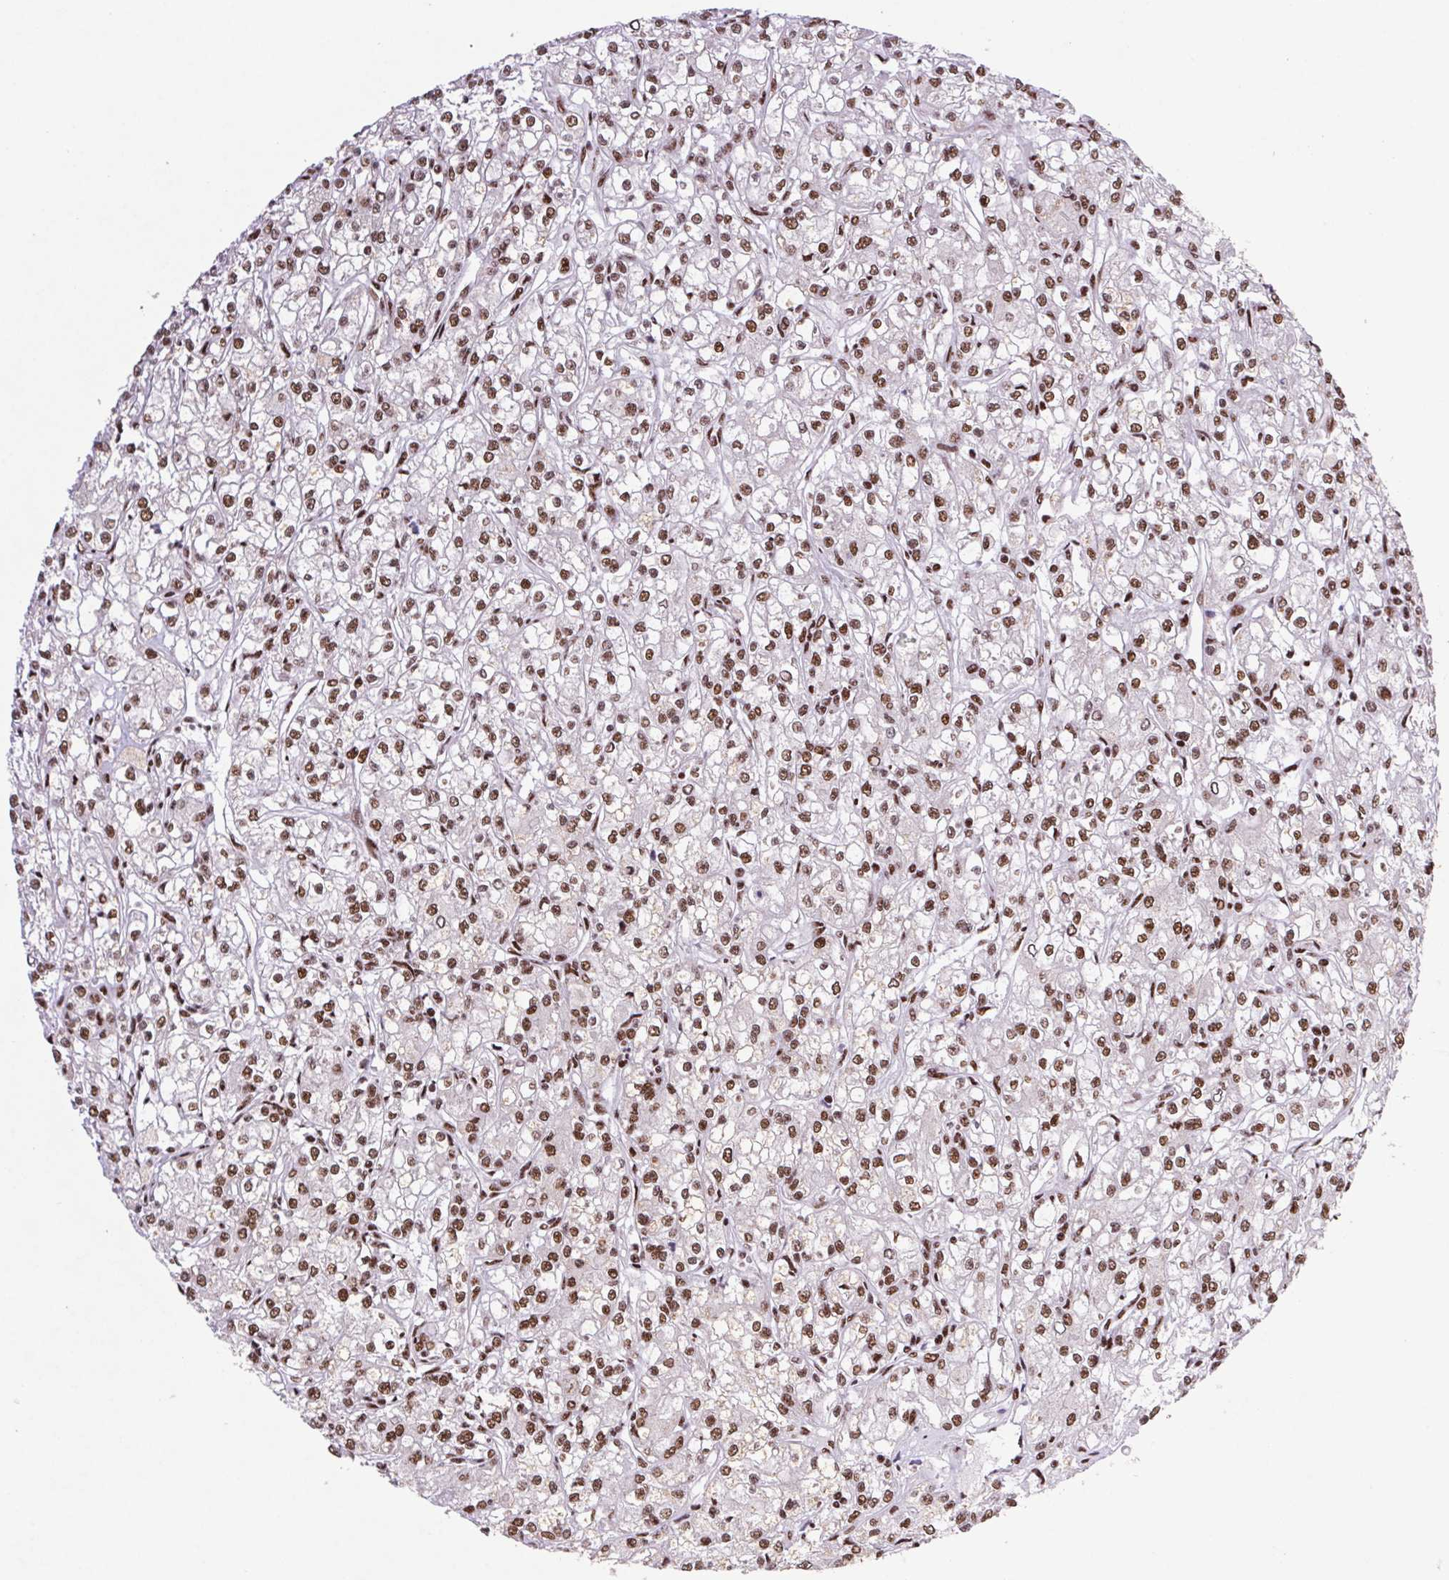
{"staining": {"intensity": "moderate", "quantity": ">75%", "location": "nuclear"}, "tissue": "renal cancer", "cell_type": "Tumor cells", "image_type": "cancer", "snomed": [{"axis": "morphology", "description": "Adenocarcinoma, NOS"}, {"axis": "topography", "description": "Kidney"}], "caption": "An immunohistochemistry (IHC) image of tumor tissue is shown. Protein staining in brown highlights moderate nuclear positivity in renal cancer (adenocarcinoma) within tumor cells.", "gene": "LDLRAD4", "patient": {"sex": "female", "age": 59}}